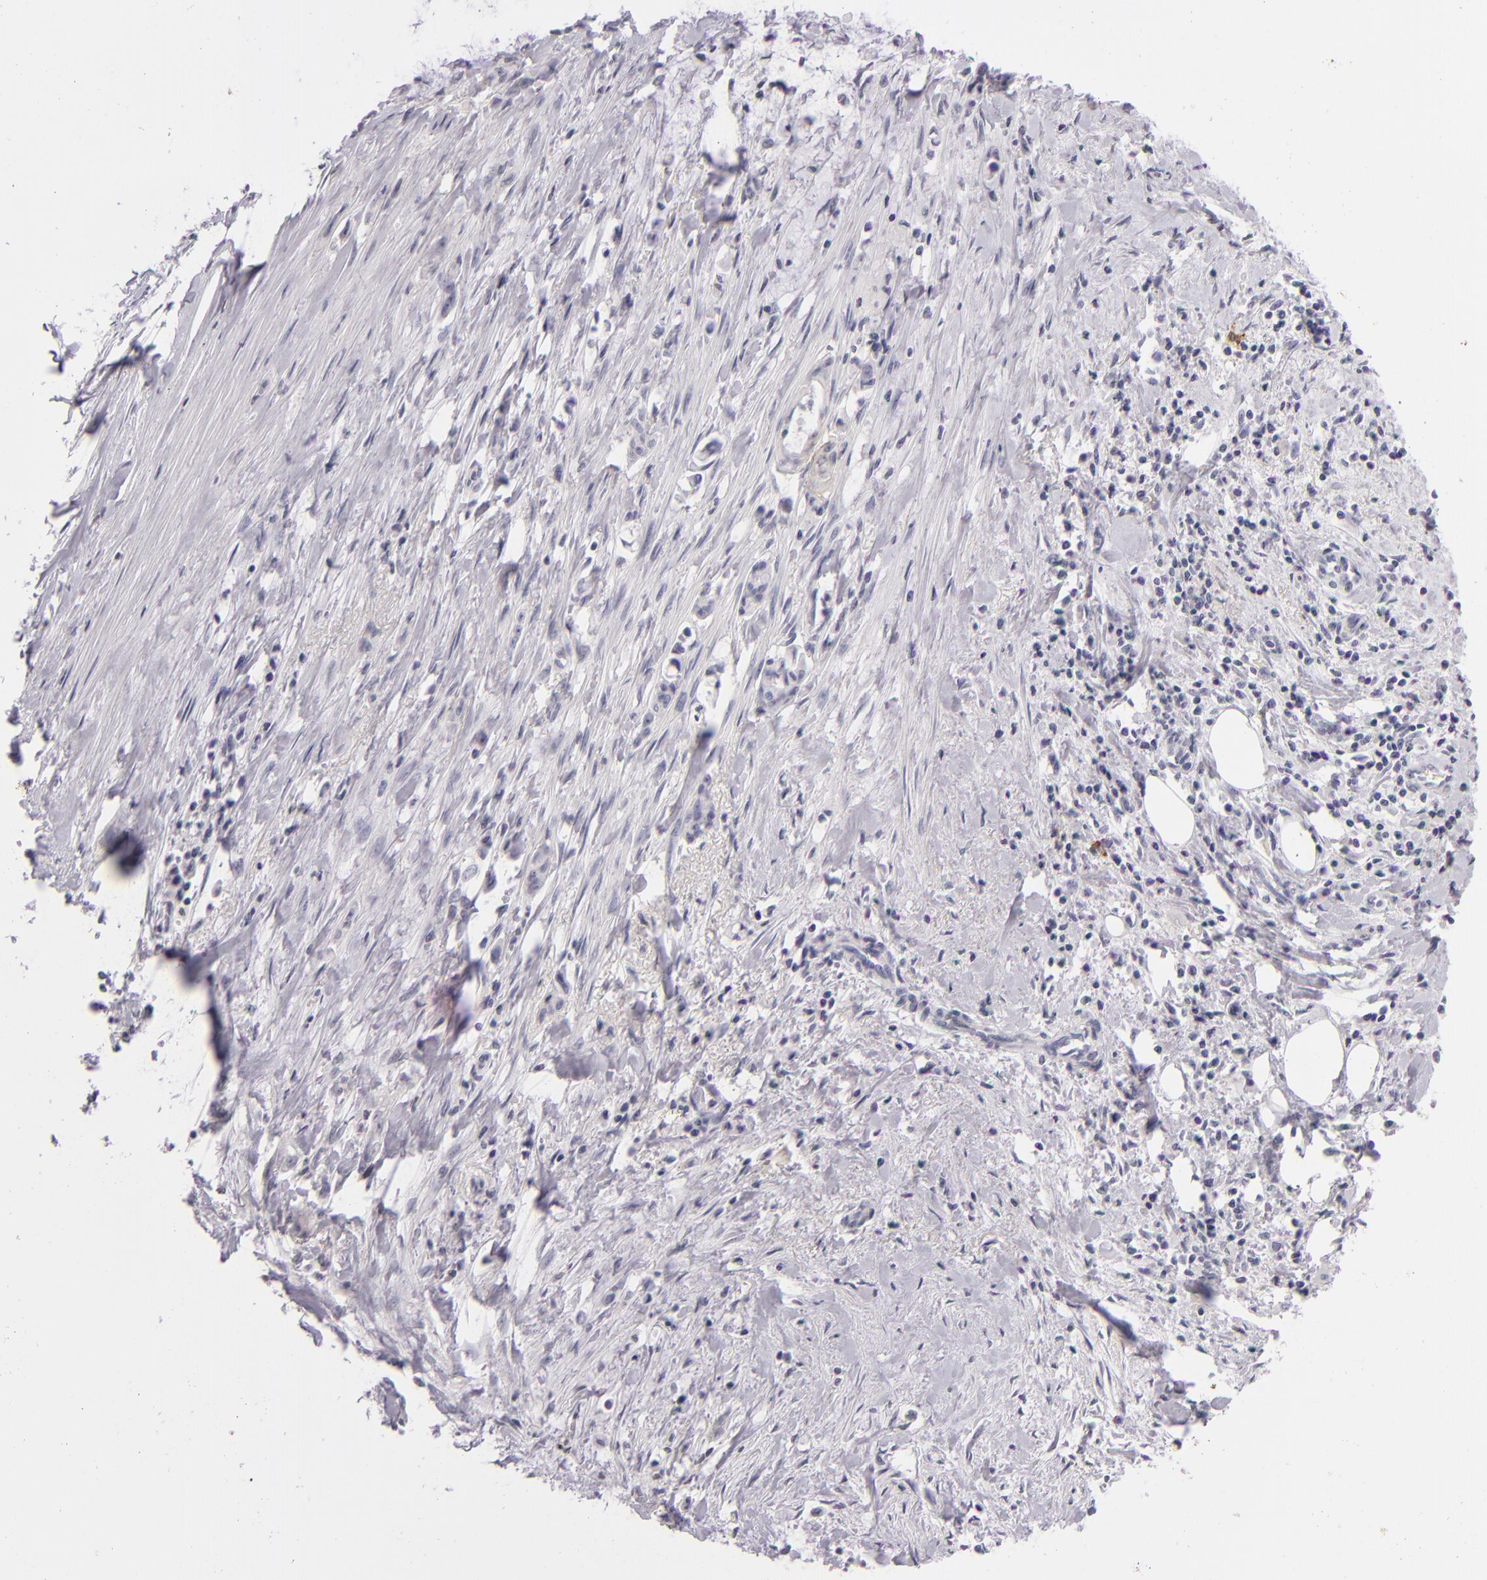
{"staining": {"intensity": "negative", "quantity": "none", "location": "none"}, "tissue": "pancreatic cancer", "cell_type": "Tumor cells", "image_type": "cancer", "snomed": [{"axis": "morphology", "description": "Adenocarcinoma, NOS"}, {"axis": "topography", "description": "Pancreas"}], "caption": "The immunohistochemistry (IHC) photomicrograph has no significant expression in tumor cells of pancreatic adenocarcinoma tissue. (DAB immunohistochemistry (IHC) visualized using brightfield microscopy, high magnification).", "gene": "CD40", "patient": {"sex": "male", "age": 59}}